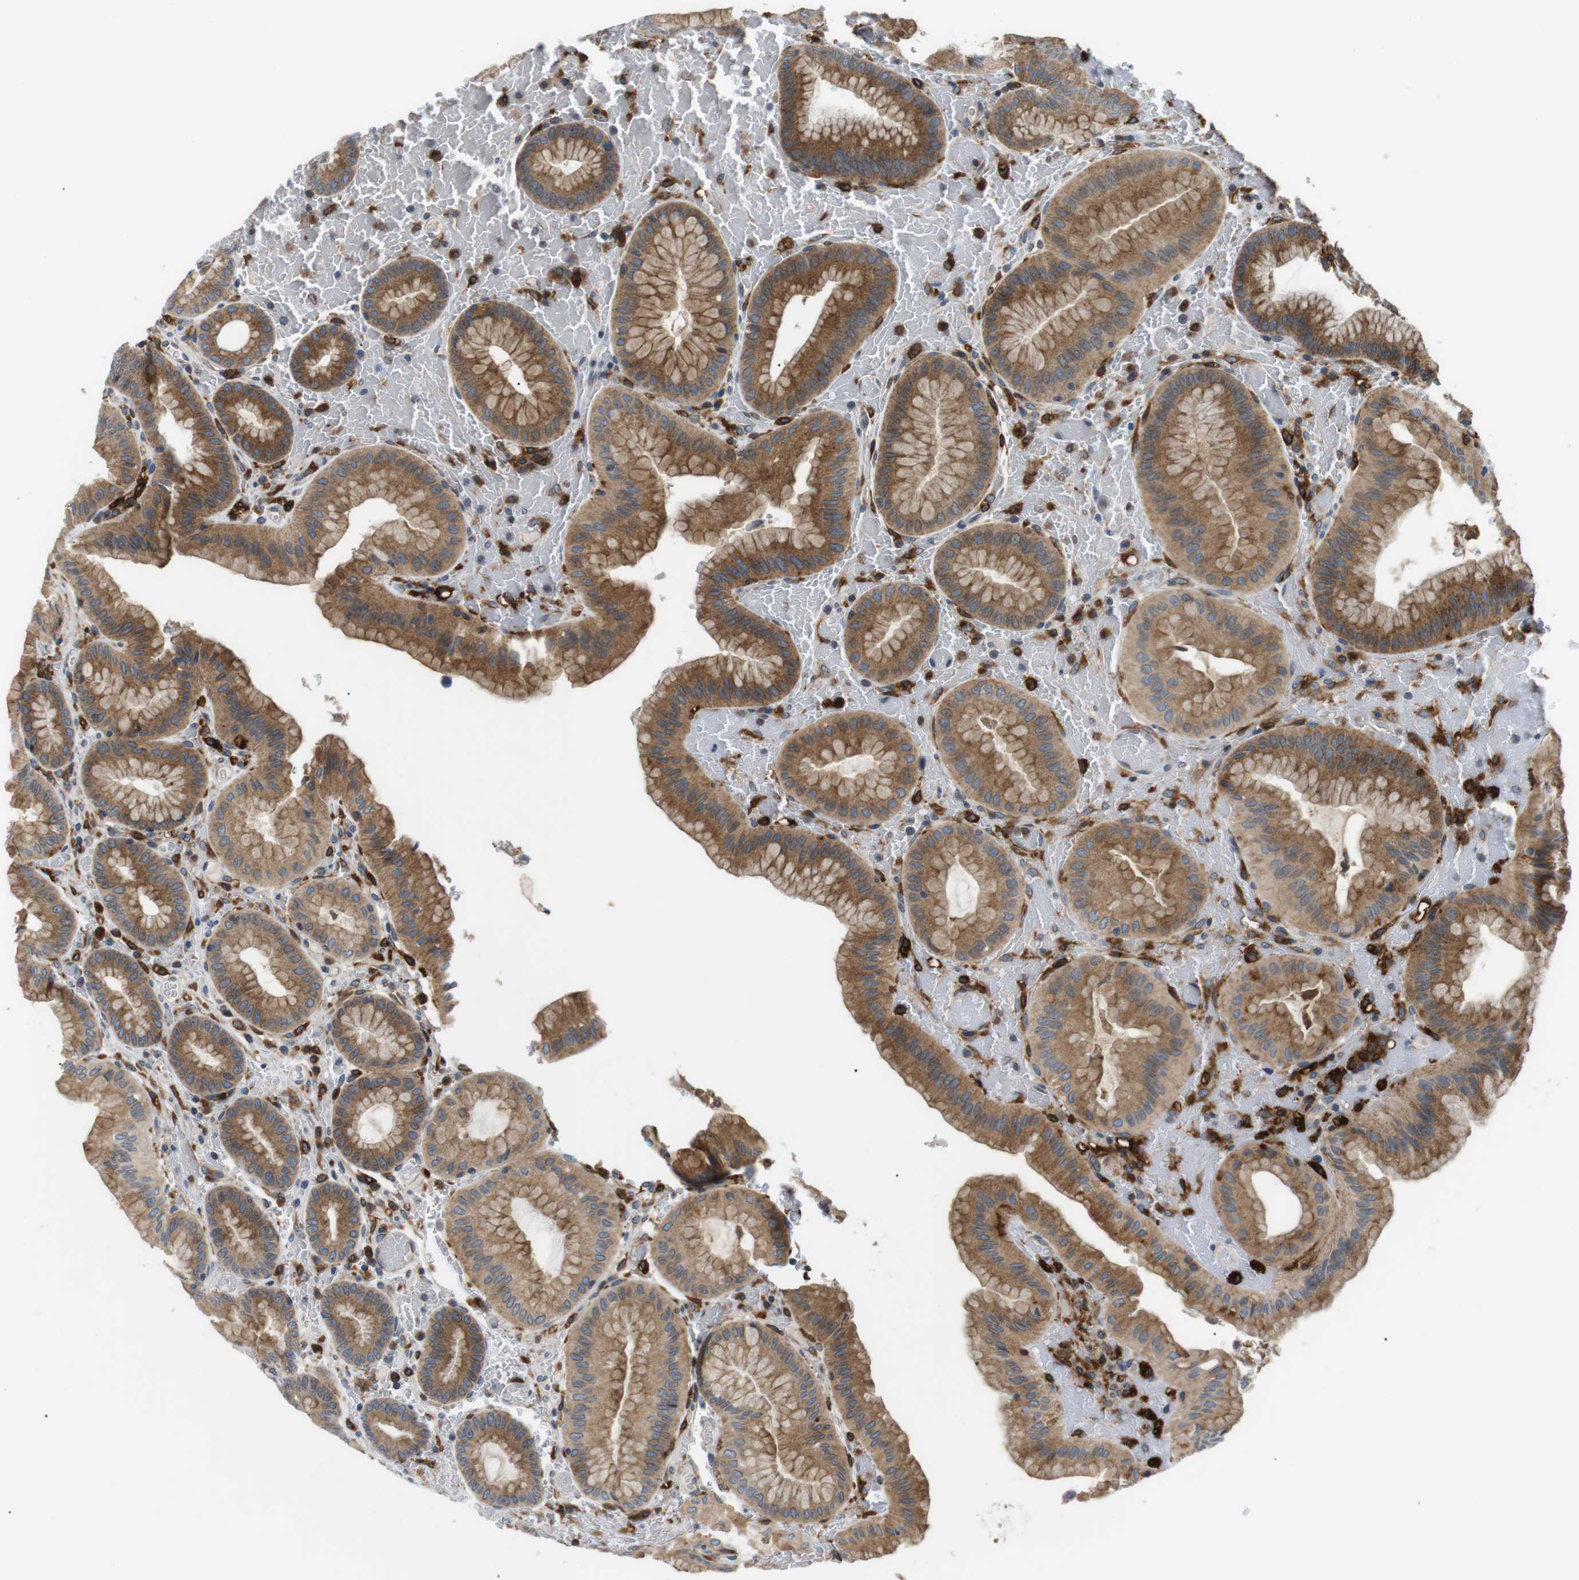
{"staining": {"intensity": "moderate", "quantity": ">75%", "location": "cytoplasmic/membranous"}, "tissue": "stomach", "cell_type": "Glandular cells", "image_type": "normal", "snomed": [{"axis": "morphology", "description": "Normal tissue, NOS"}, {"axis": "morphology", "description": "Carcinoid, malignant, NOS"}, {"axis": "topography", "description": "Stomach, upper"}], "caption": "Immunohistochemistry (DAB (3,3'-diaminobenzidine)) staining of unremarkable stomach demonstrates moderate cytoplasmic/membranous protein positivity in about >75% of glandular cells.", "gene": "RAB9A", "patient": {"sex": "male", "age": 39}}